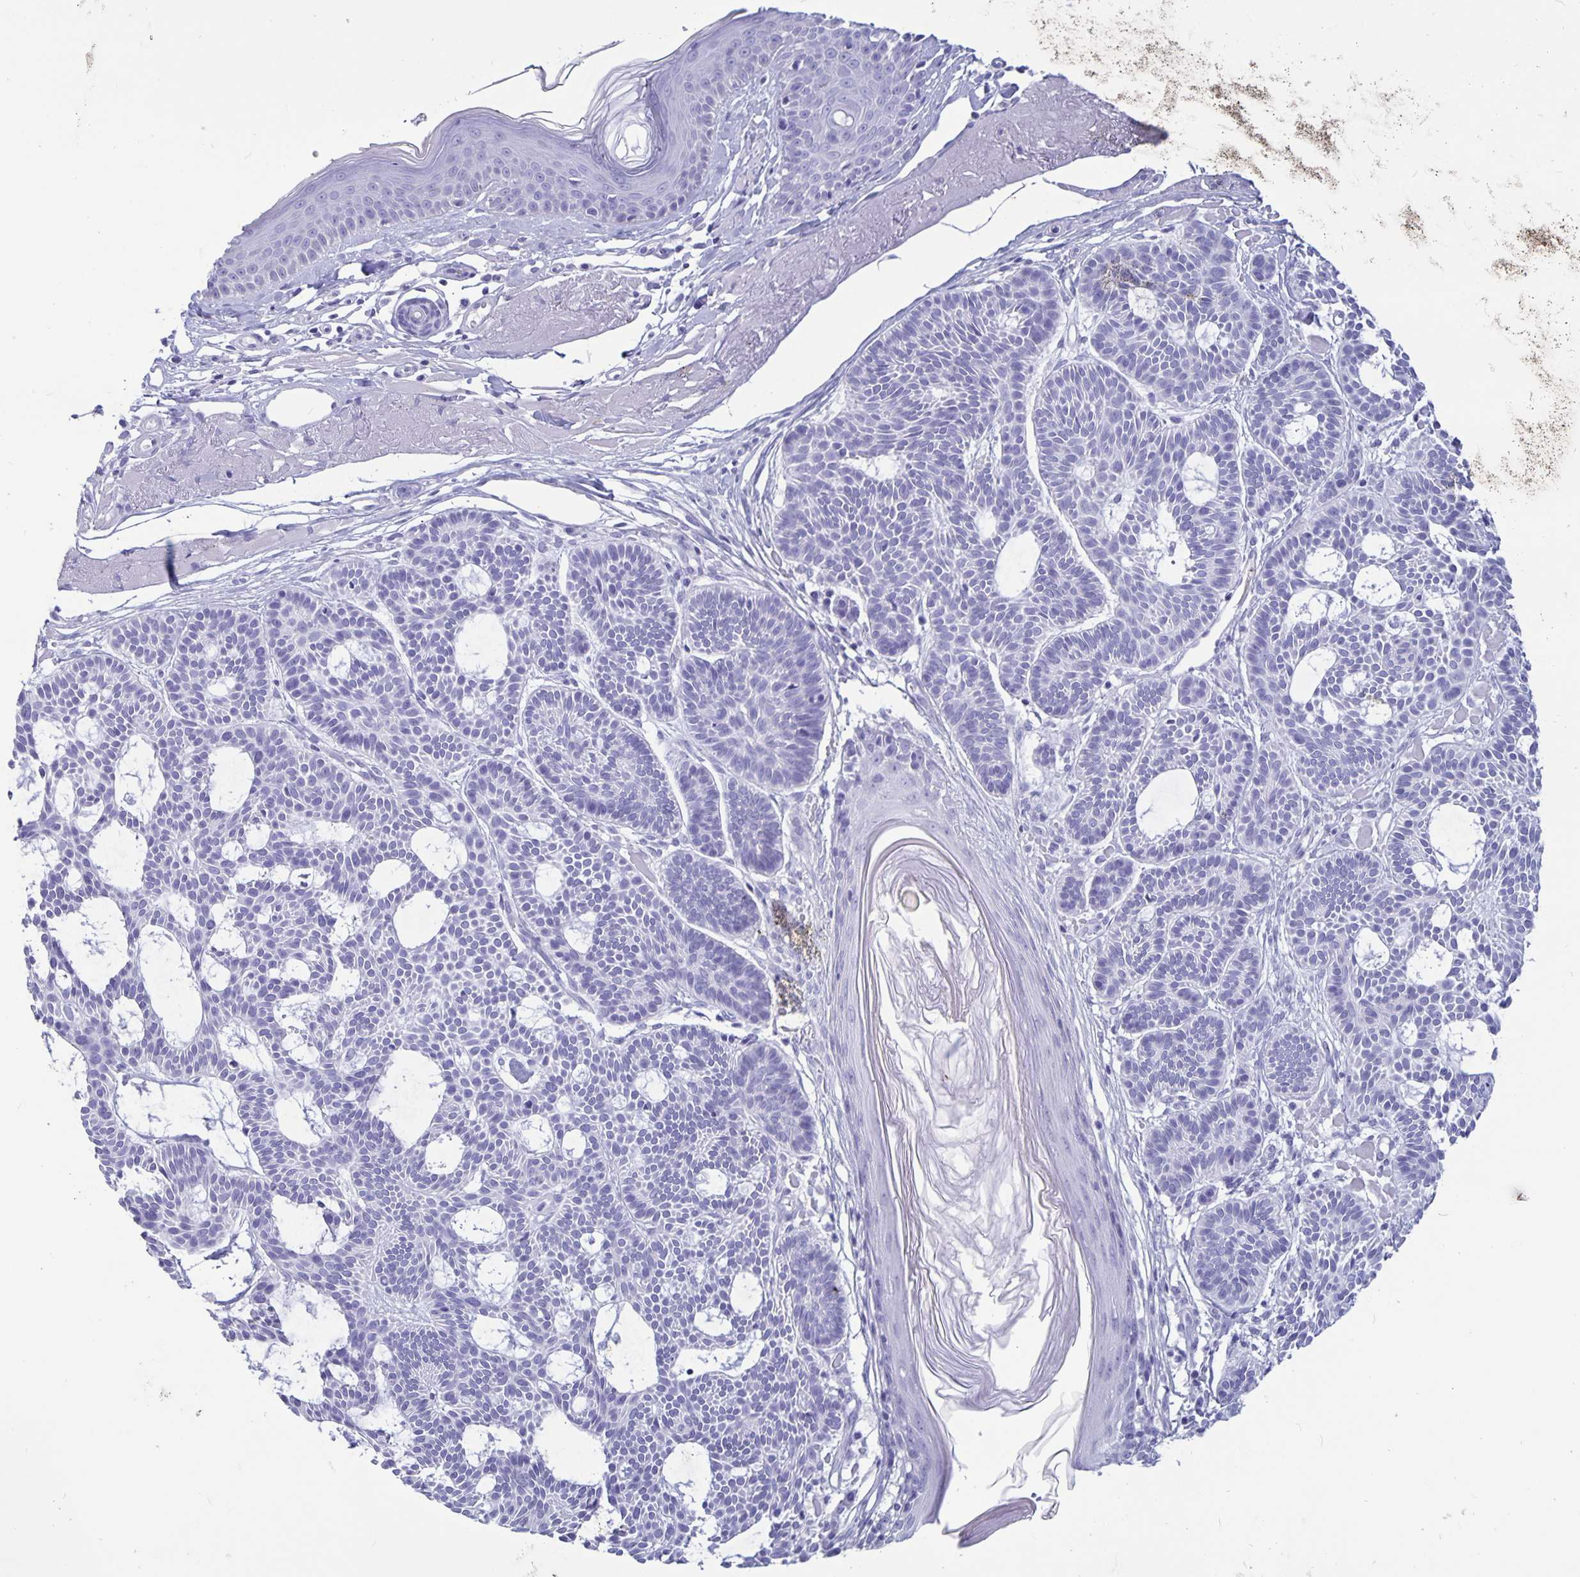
{"staining": {"intensity": "negative", "quantity": "none", "location": "none"}, "tissue": "skin cancer", "cell_type": "Tumor cells", "image_type": "cancer", "snomed": [{"axis": "morphology", "description": "Basal cell carcinoma"}, {"axis": "topography", "description": "Skin"}], "caption": "The image demonstrates no significant staining in tumor cells of skin cancer (basal cell carcinoma).", "gene": "BPIFA3", "patient": {"sex": "male", "age": 85}}